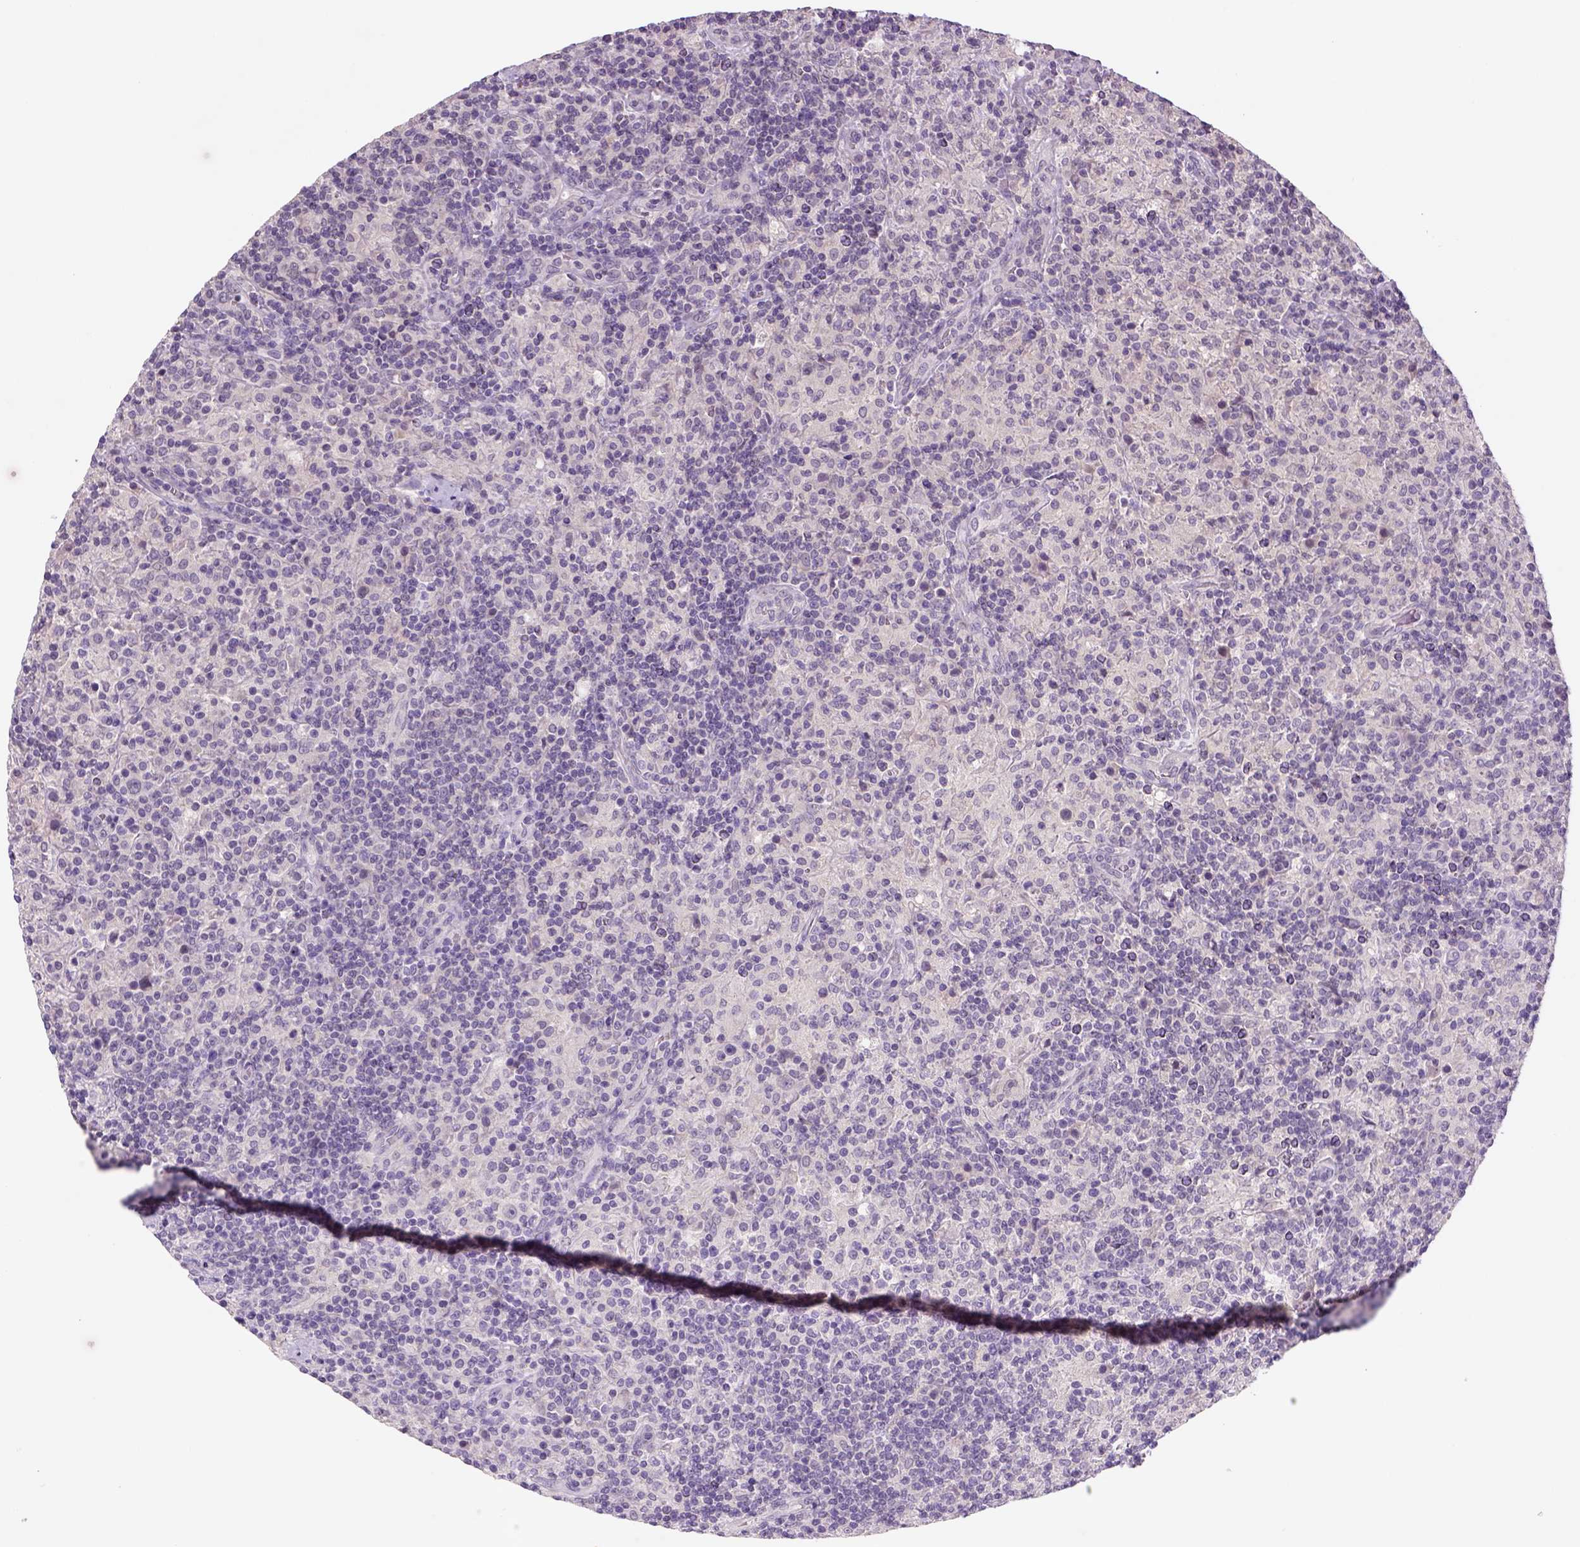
{"staining": {"intensity": "negative", "quantity": "none", "location": "none"}, "tissue": "lymphoma", "cell_type": "Tumor cells", "image_type": "cancer", "snomed": [{"axis": "morphology", "description": "Hodgkin's disease, NOS"}, {"axis": "topography", "description": "Lymph node"}], "caption": "The micrograph reveals no staining of tumor cells in lymphoma.", "gene": "NLGN2", "patient": {"sex": "male", "age": 70}}